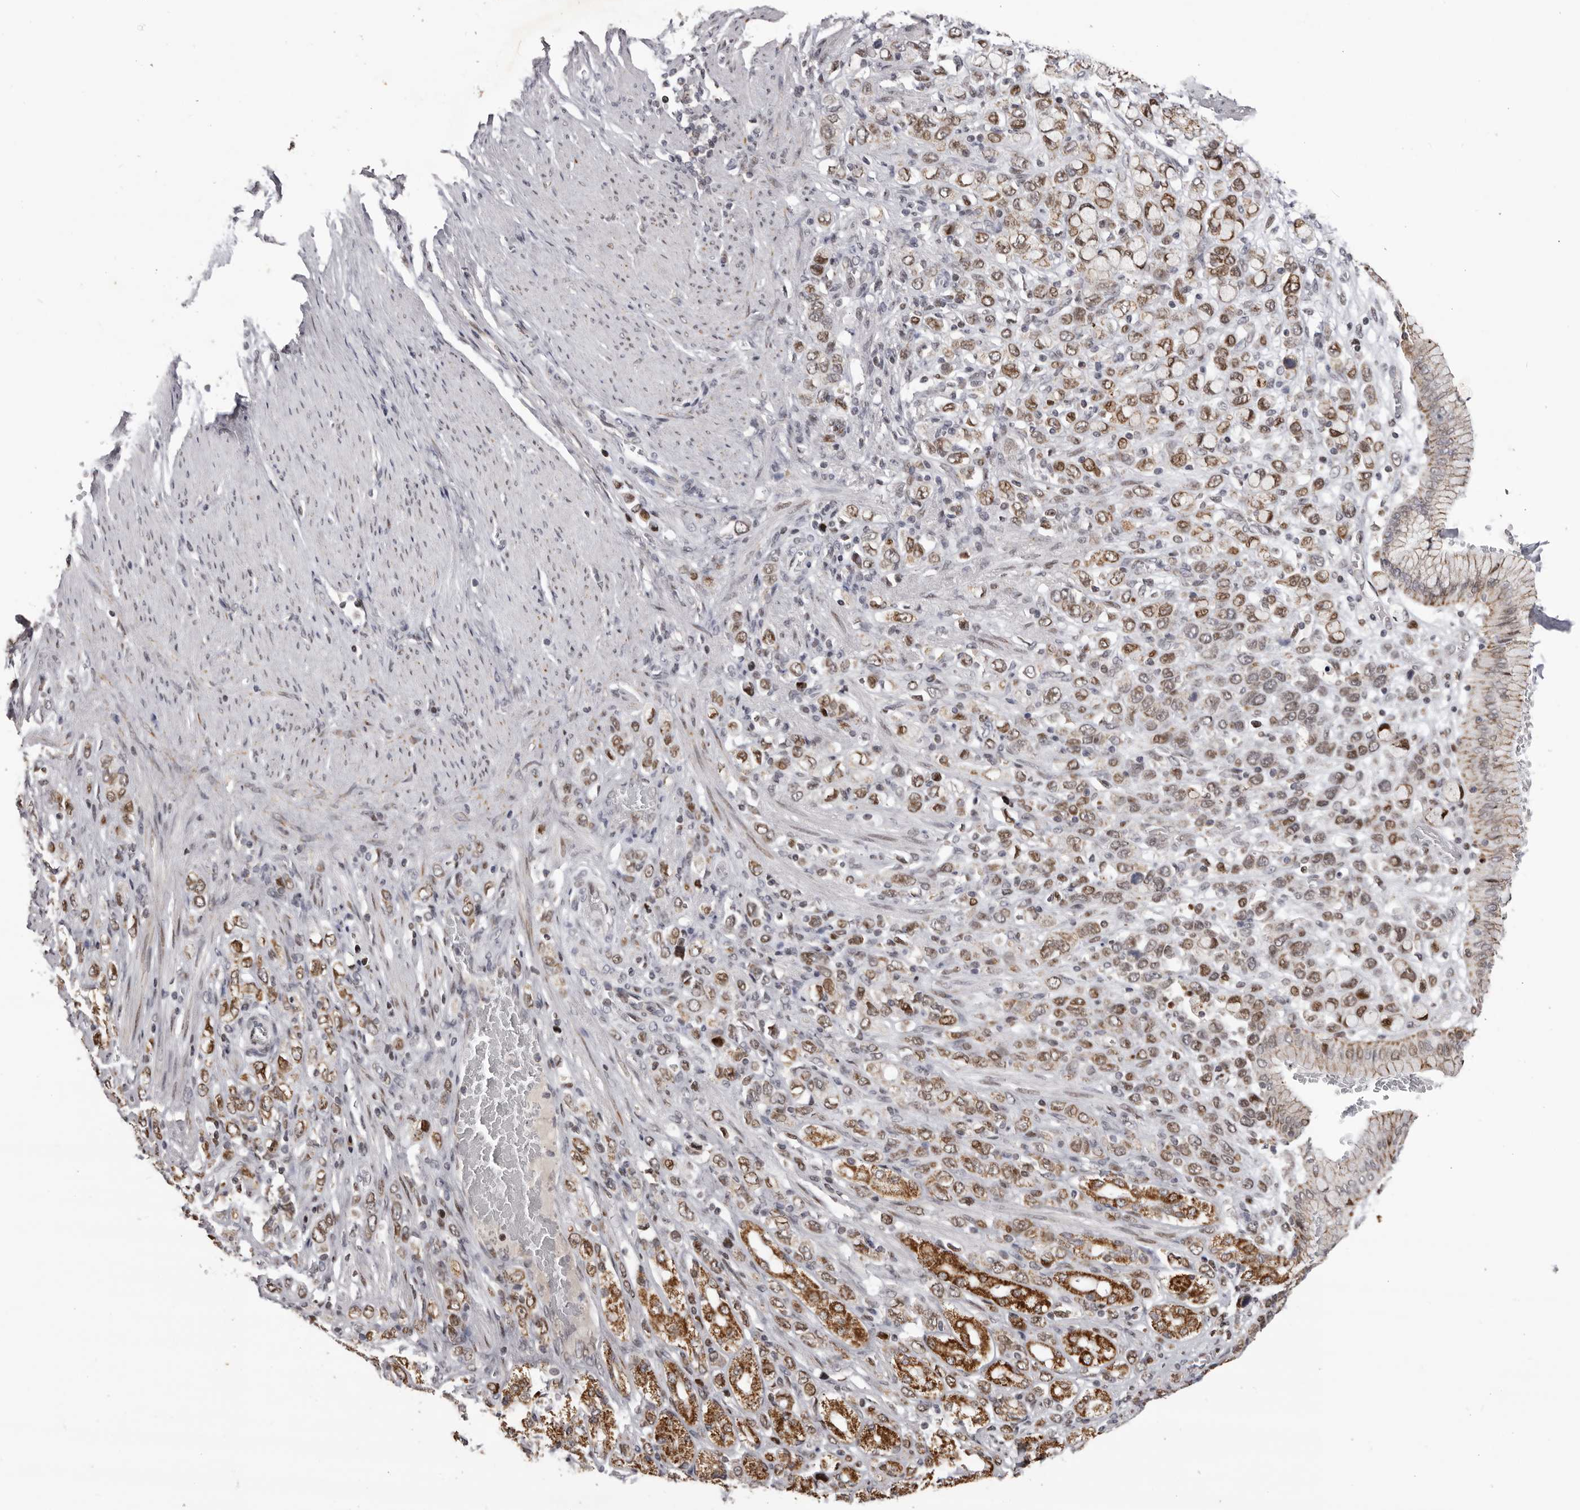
{"staining": {"intensity": "moderate", "quantity": ">75%", "location": "cytoplasmic/membranous,nuclear"}, "tissue": "stomach cancer", "cell_type": "Tumor cells", "image_type": "cancer", "snomed": [{"axis": "morphology", "description": "Adenocarcinoma, NOS"}, {"axis": "topography", "description": "Stomach"}], "caption": "Stomach cancer (adenocarcinoma) stained for a protein (brown) exhibits moderate cytoplasmic/membranous and nuclear positive expression in approximately >75% of tumor cells.", "gene": "C17orf99", "patient": {"sex": "female", "age": 65}}